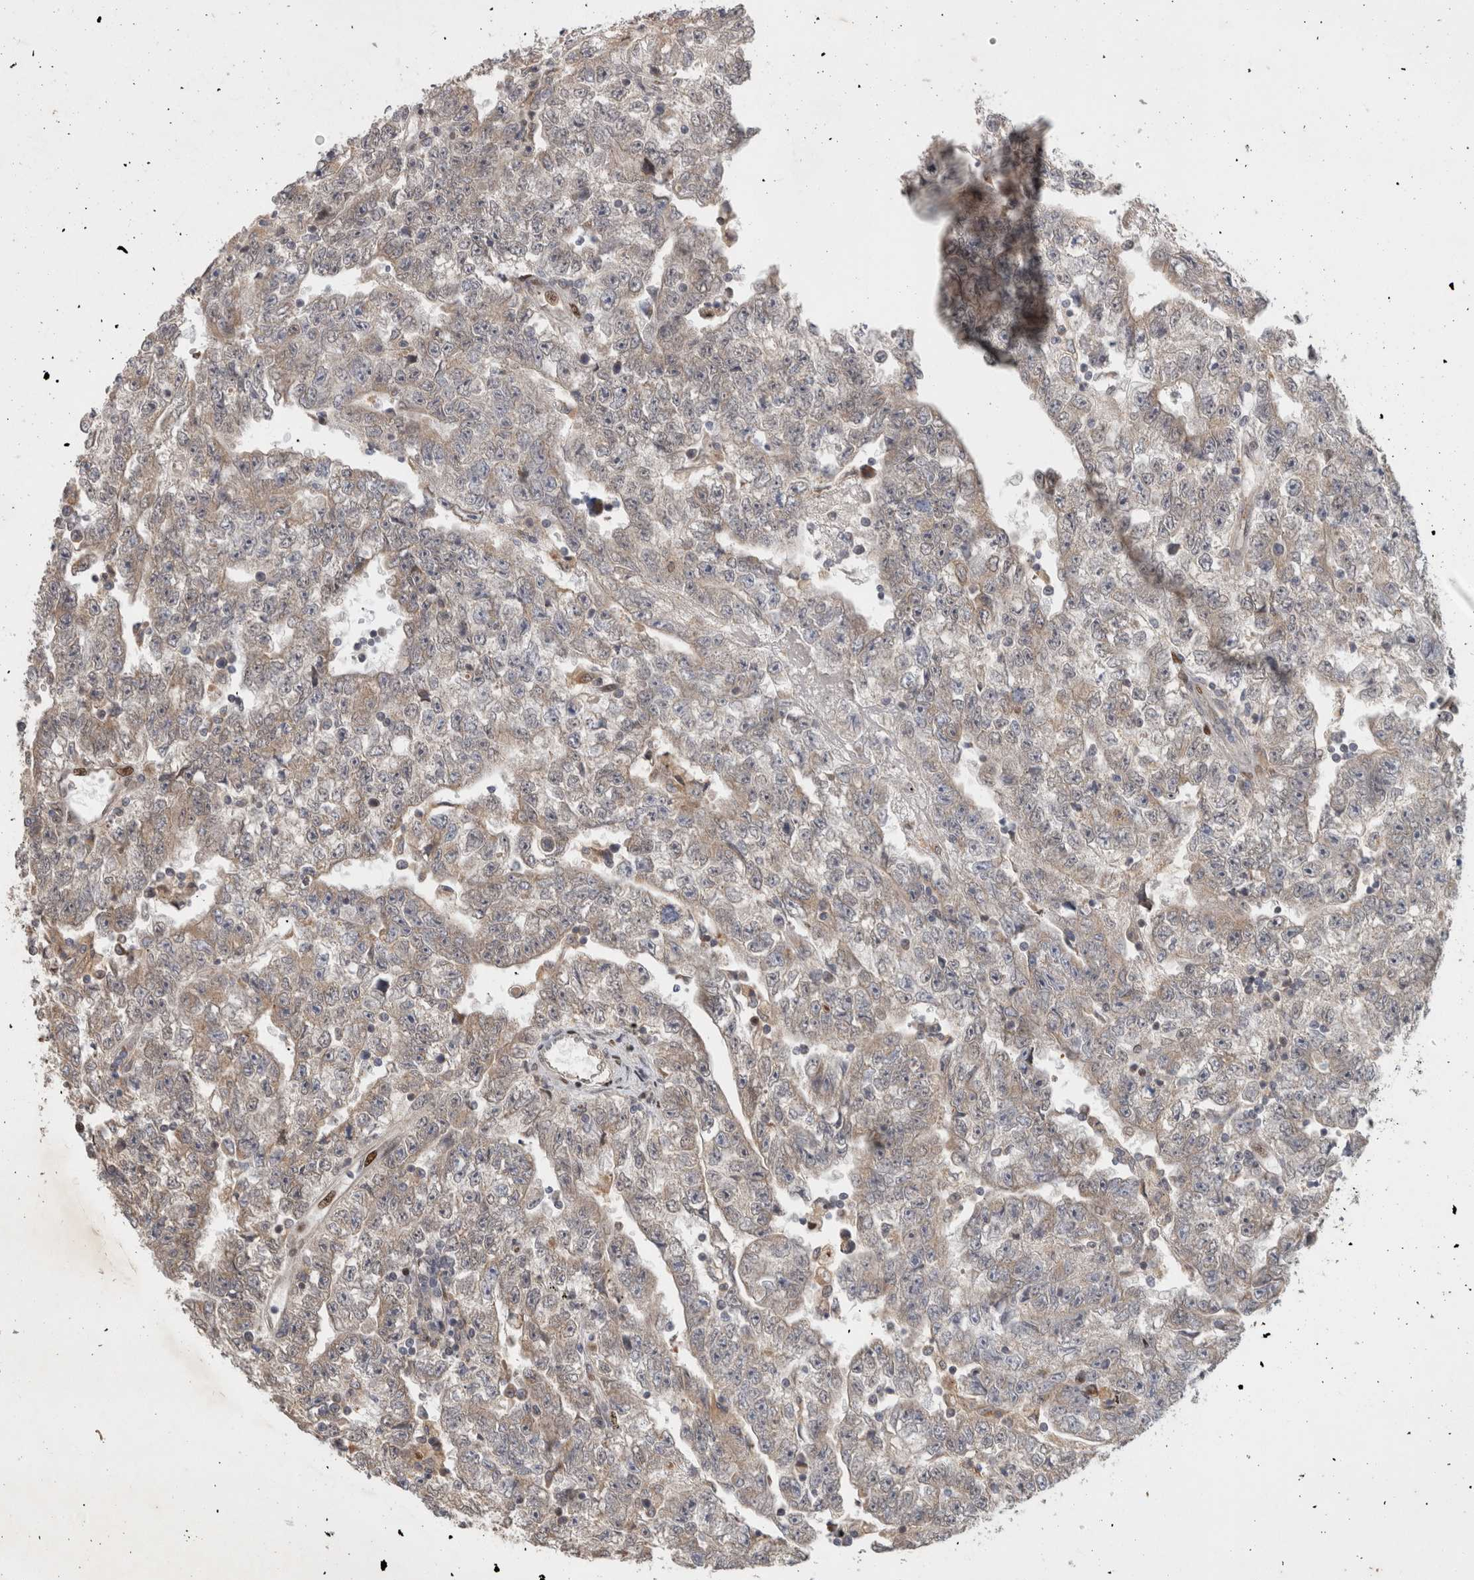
{"staining": {"intensity": "weak", "quantity": "25%-75%", "location": "cytoplasmic/membranous"}, "tissue": "testis cancer", "cell_type": "Tumor cells", "image_type": "cancer", "snomed": [{"axis": "morphology", "description": "Carcinoma, Embryonal, NOS"}, {"axis": "topography", "description": "Testis"}], "caption": "Tumor cells show low levels of weak cytoplasmic/membranous expression in about 25%-75% of cells in testis cancer (embryonal carcinoma).", "gene": "C8orf58", "patient": {"sex": "male", "age": 25}}